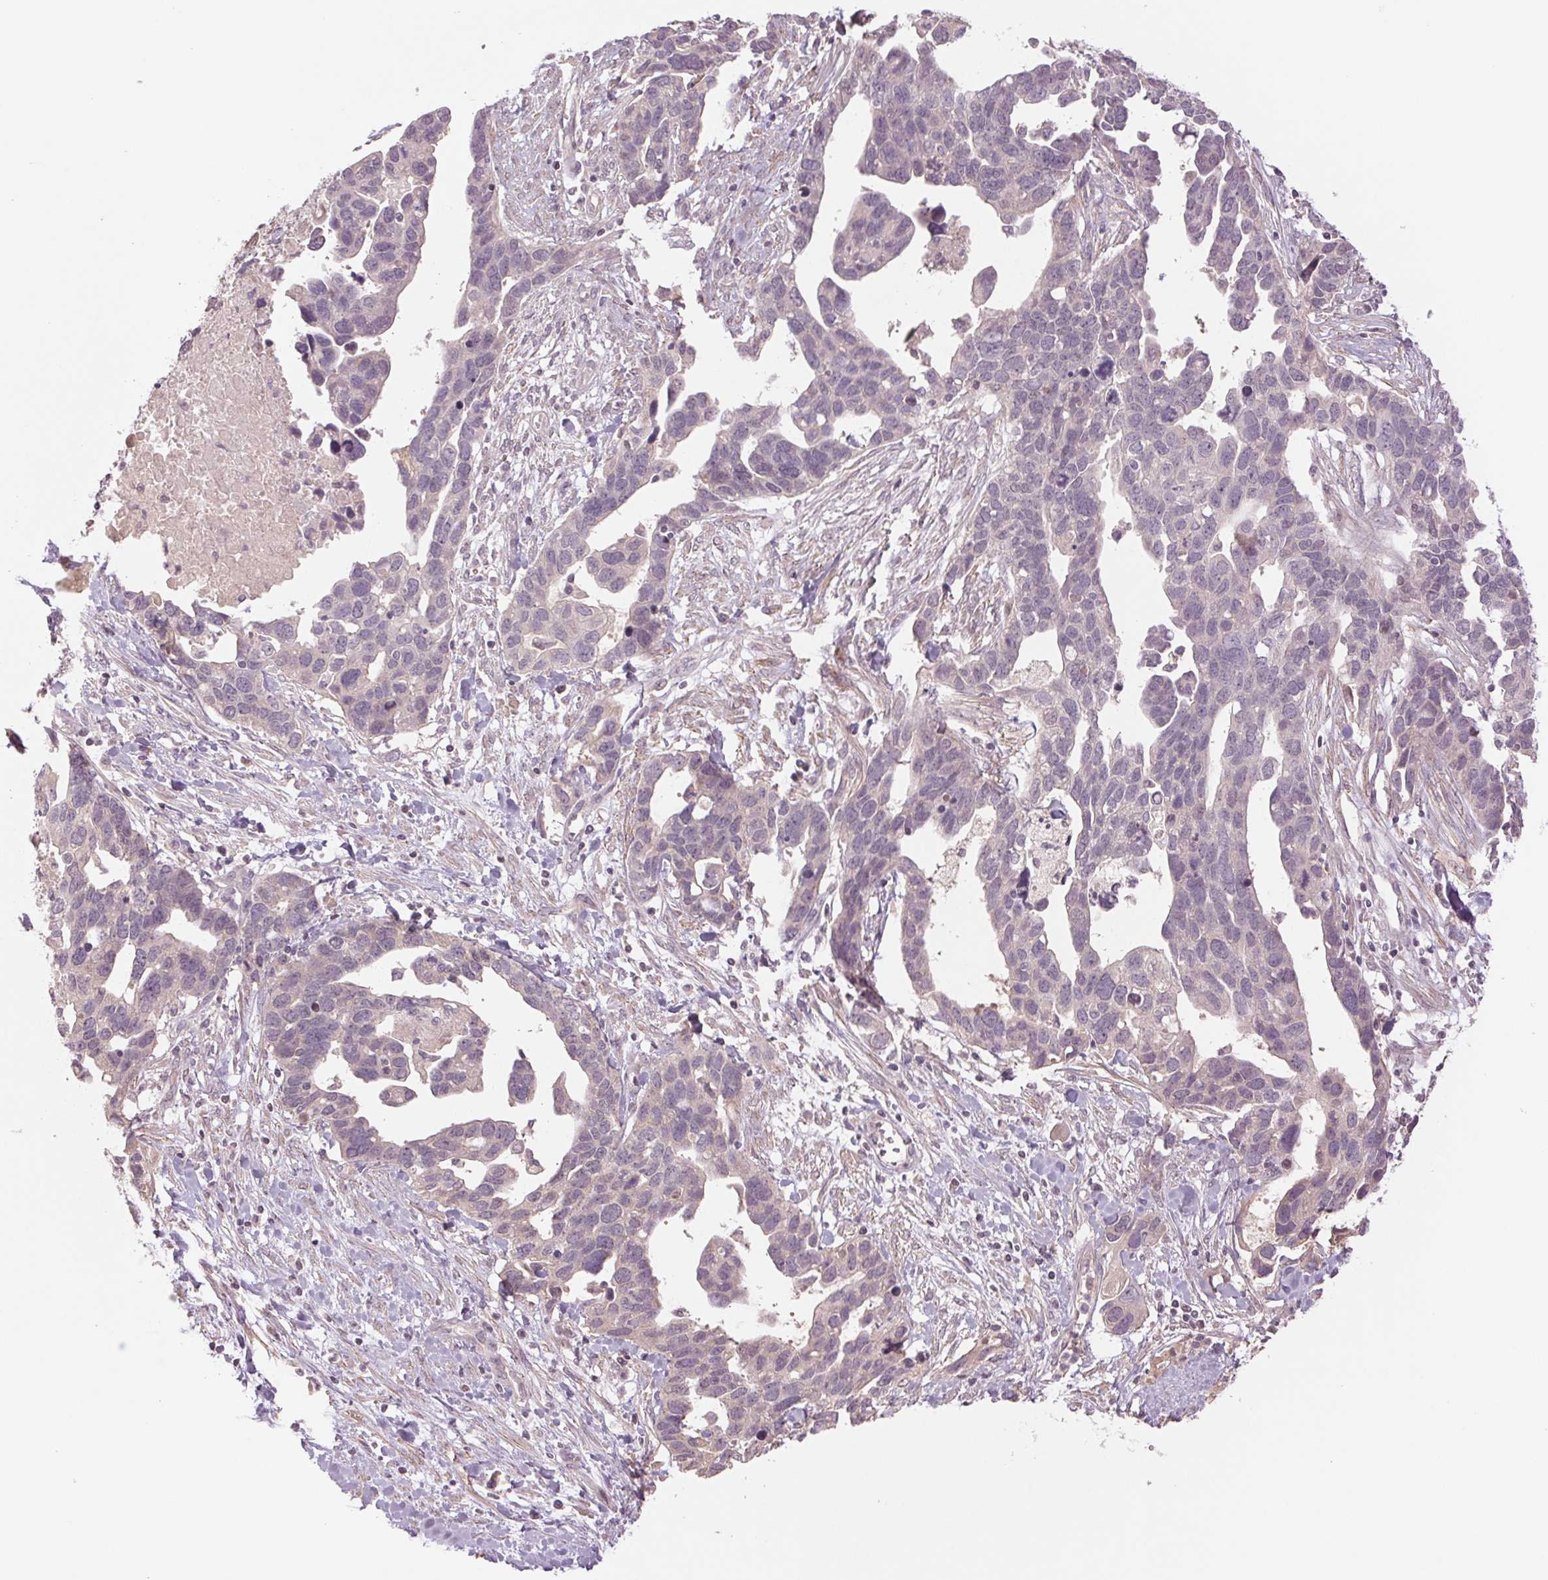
{"staining": {"intensity": "negative", "quantity": "none", "location": "none"}, "tissue": "ovarian cancer", "cell_type": "Tumor cells", "image_type": "cancer", "snomed": [{"axis": "morphology", "description": "Cystadenocarcinoma, serous, NOS"}, {"axis": "topography", "description": "Ovary"}], "caption": "This is an IHC image of ovarian cancer (serous cystadenocarcinoma). There is no staining in tumor cells.", "gene": "PPIA", "patient": {"sex": "female", "age": 54}}